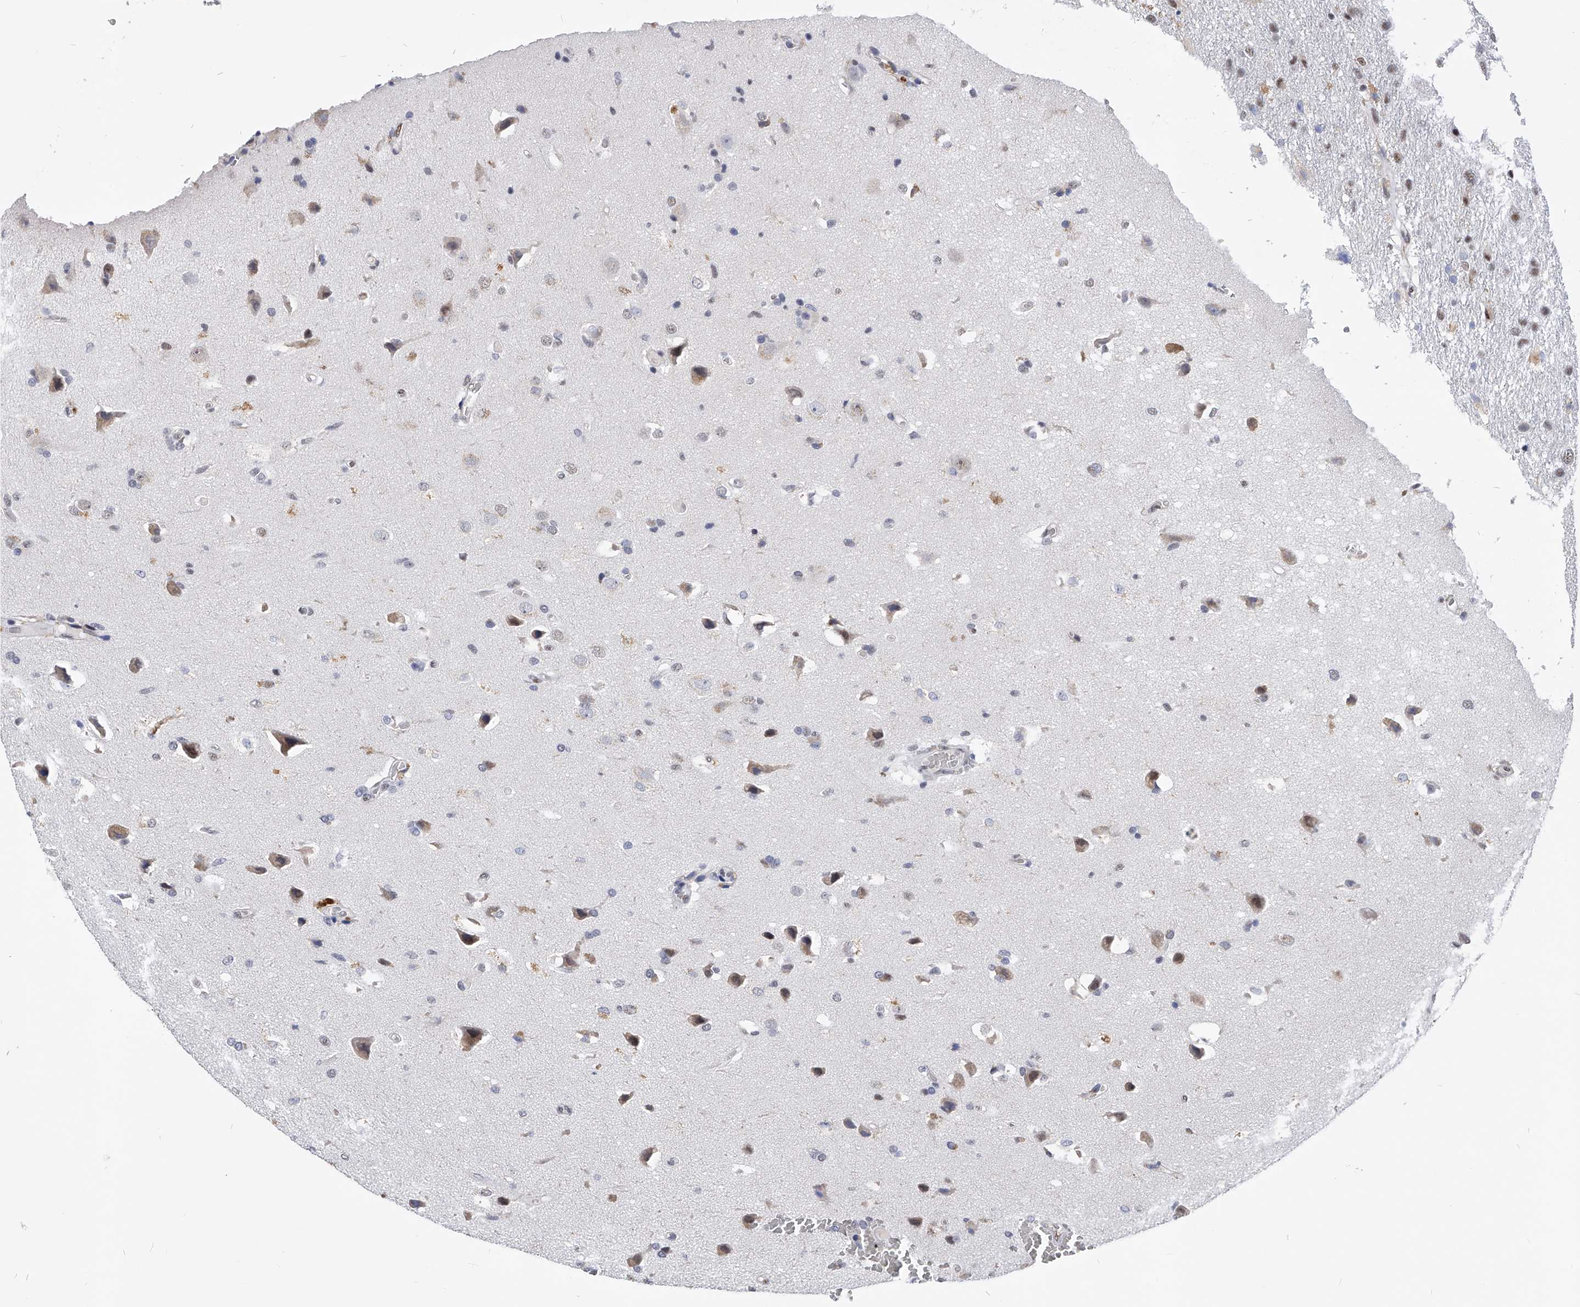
{"staining": {"intensity": "moderate", "quantity": "<25%", "location": "nuclear"}, "tissue": "glioma", "cell_type": "Tumor cells", "image_type": "cancer", "snomed": [{"axis": "morphology", "description": "Glioma, malignant, High grade"}, {"axis": "topography", "description": "Brain"}], "caption": "Immunohistochemistry photomicrograph of neoplastic tissue: glioma stained using IHC reveals low levels of moderate protein expression localized specifically in the nuclear of tumor cells, appearing as a nuclear brown color.", "gene": "ZNF529", "patient": {"sex": "female", "age": 57}}